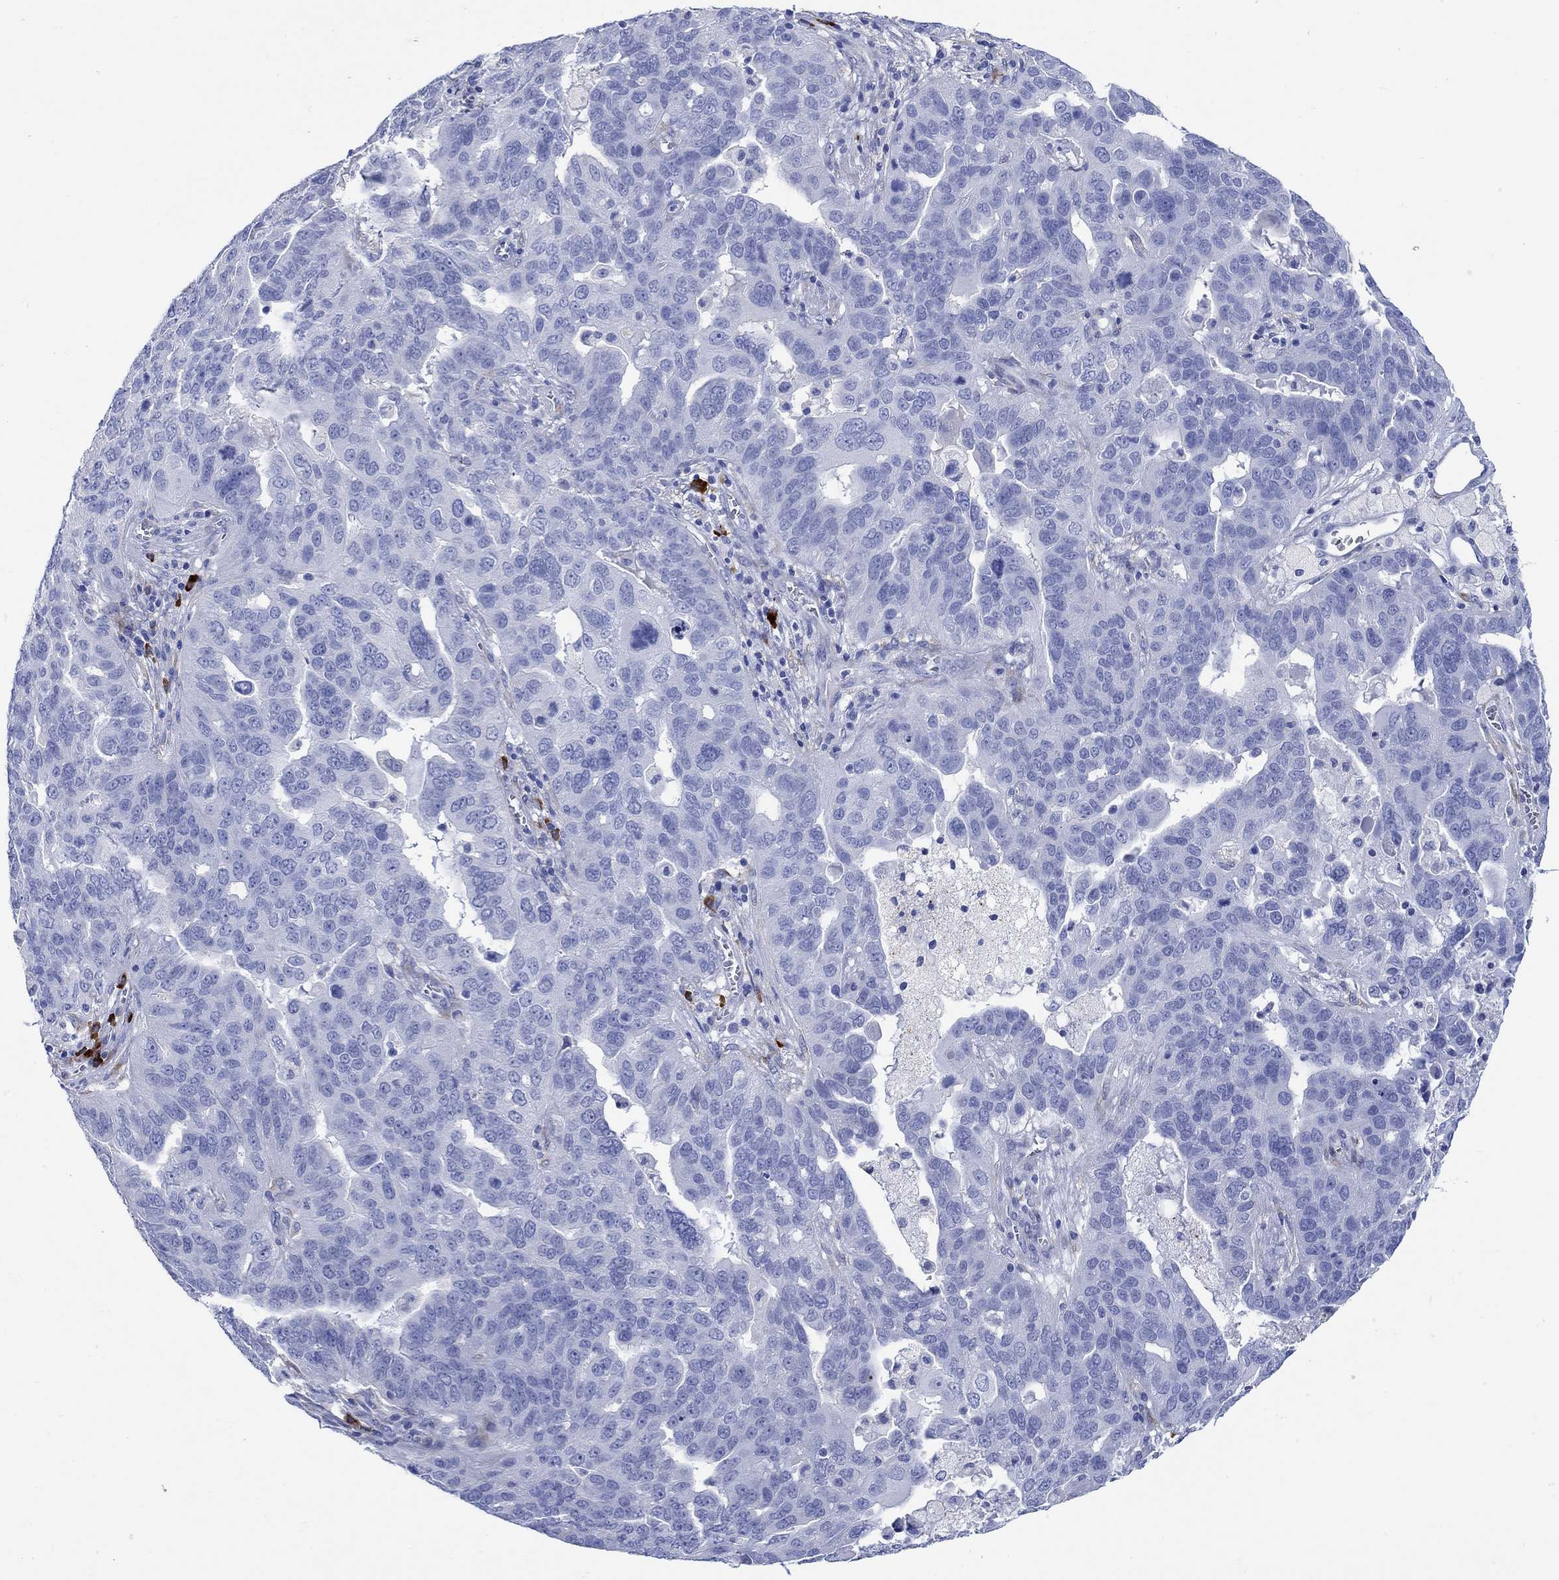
{"staining": {"intensity": "negative", "quantity": "none", "location": "none"}, "tissue": "ovarian cancer", "cell_type": "Tumor cells", "image_type": "cancer", "snomed": [{"axis": "morphology", "description": "Carcinoma, endometroid"}, {"axis": "topography", "description": "Soft tissue"}, {"axis": "topography", "description": "Ovary"}], "caption": "IHC photomicrograph of ovarian endometroid carcinoma stained for a protein (brown), which displays no expression in tumor cells. The staining was performed using DAB (3,3'-diaminobenzidine) to visualize the protein expression in brown, while the nuclei were stained in blue with hematoxylin (Magnification: 20x).", "gene": "P2RY6", "patient": {"sex": "female", "age": 52}}